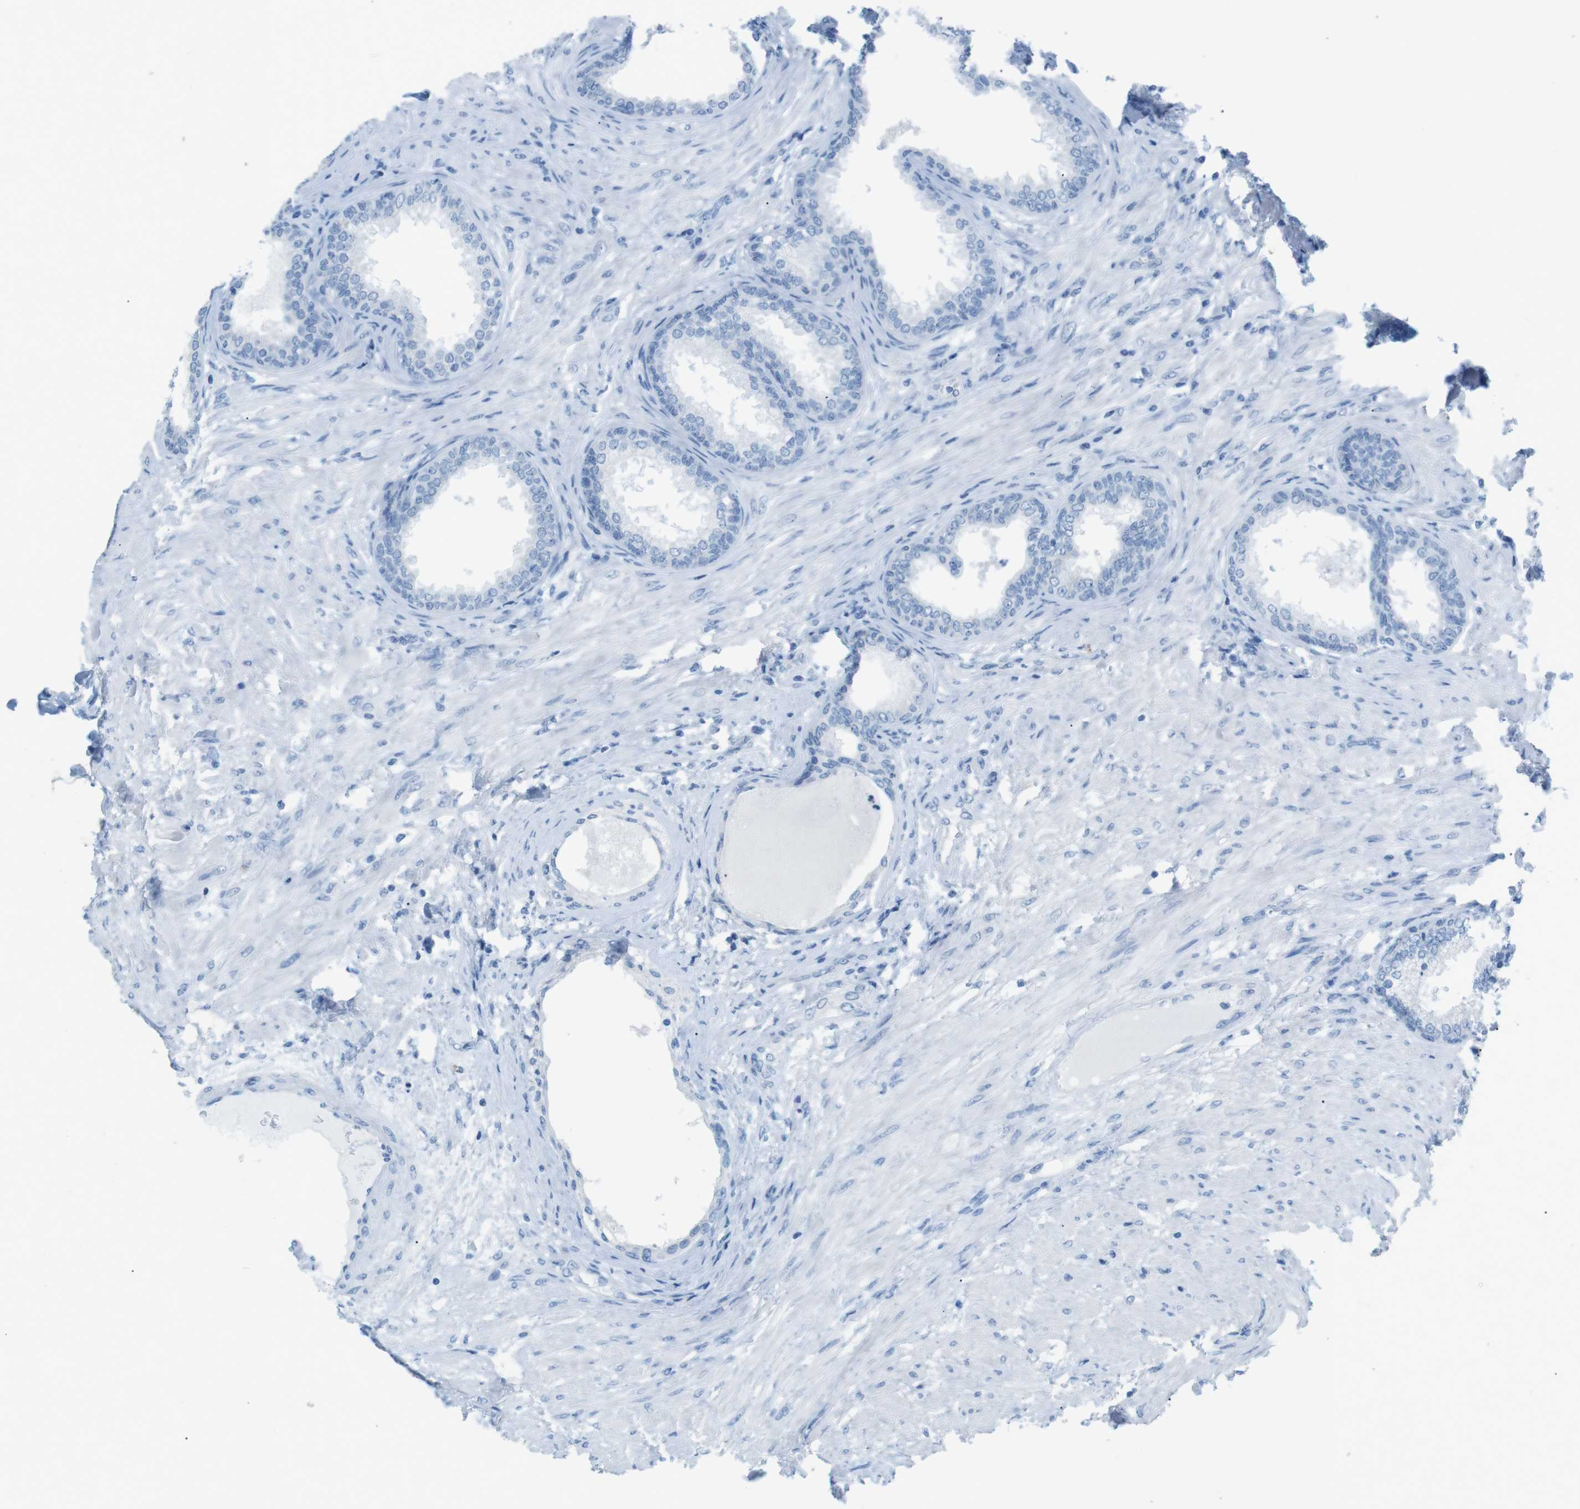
{"staining": {"intensity": "negative", "quantity": "none", "location": "none"}, "tissue": "prostate", "cell_type": "Glandular cells", "image_type": "normal", "snomed": [{"axis": "morphology", "description": "Normal tissue, NOS"}, {"axis": "topography", "description": "Prostate"}], "caption": "High magnification brightfield microscopy of unremarkable prostate stained with DAB (3,3'-diaminobenzidine) (brown) and counterstained with hematoxylin (blue): glandular cells show no significant staining.", "gene": "SALL4", "patient": {"sex": "male", "age": 76}}